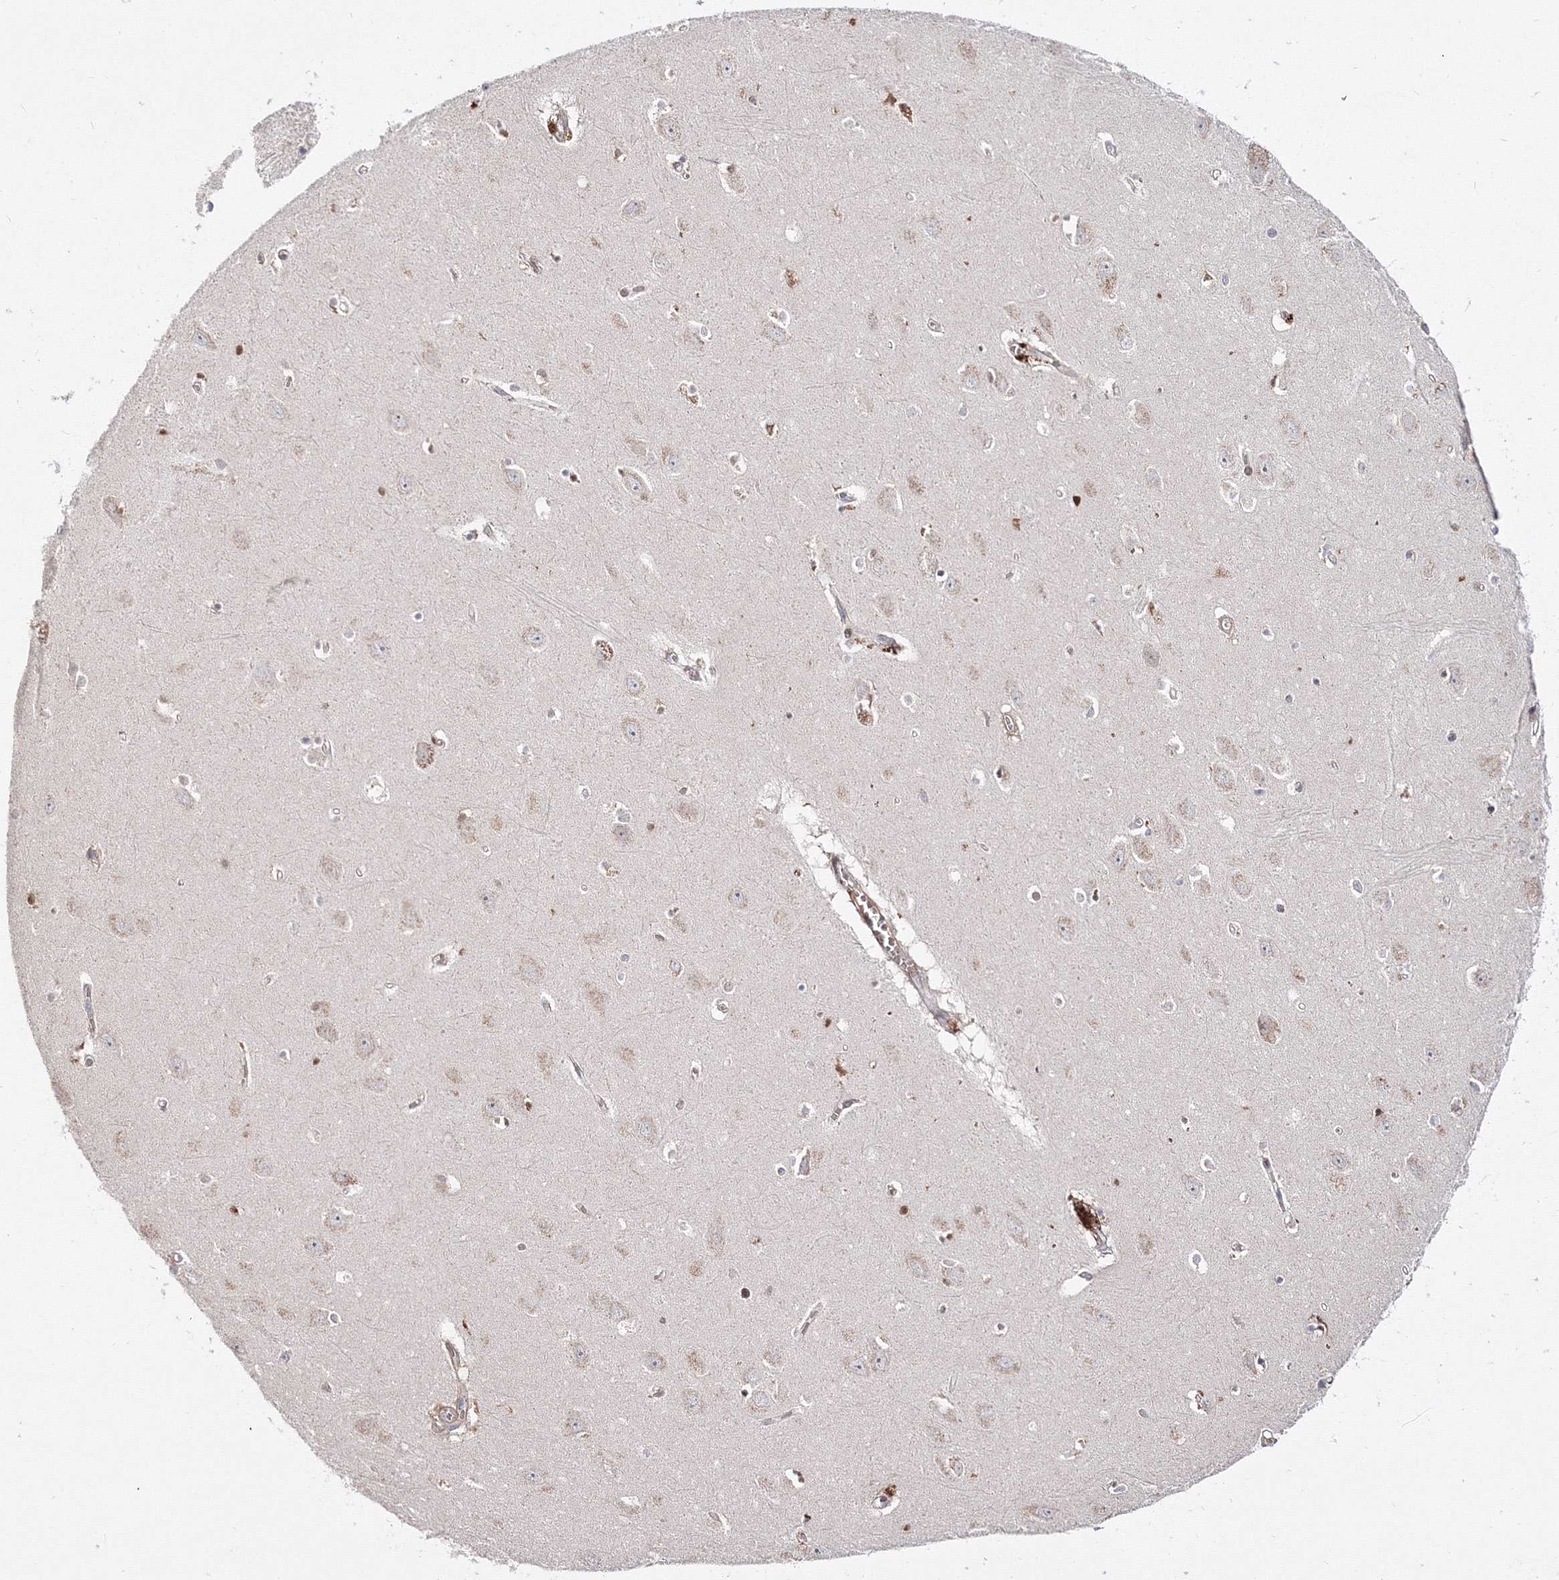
{"staining": {"intensity": "negative", "quantity": "none", "location": "none"}, "tissue": "hippocampus", "cell_type": "Glial cells", "image_type": "normal", "snomed": [{"axis": "morphology", "description": "Normal tissue, NOS"}, {"axis": "topography", "description": "Hippocampus"}], "caption": "Immunohistochemical staining of benign hippocampus demonstrates no significant positivity in glial cells.", "gene": "C11orf52", "patient": {"sex": "female", "age": 64}}